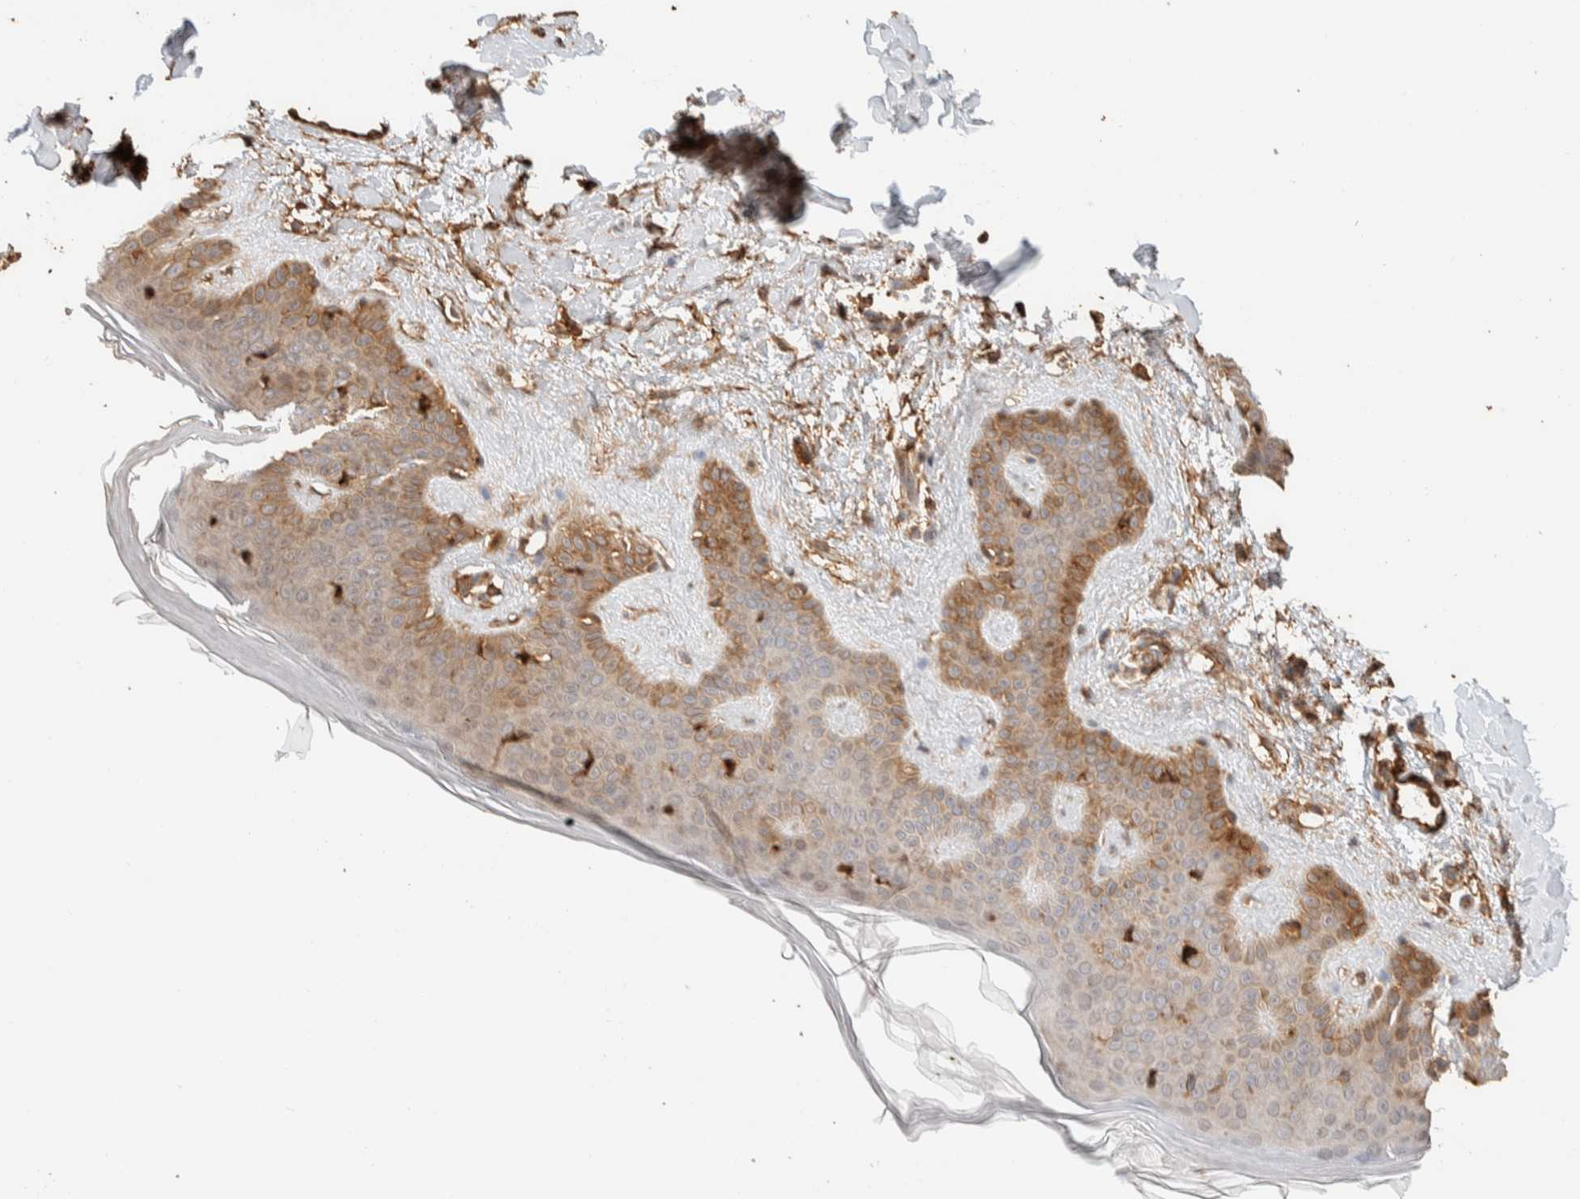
{"staining": {"intensity": "moderate", "quantity": ">75%", "location": "cytoplasmic/membranous"}, "tissue": "skin", "cell_type": "Fibroblasts", "image_type": "normal", "snomed": [{"axis": "morphology", "description": "Normal tissue, NOS"}, {"axis": "morphology", "description": "Malignant melanoma, Metastatic site"}, {"axis": "topography", "description": "Skin"}], "caption": "Brown immunohistochemical staining in benign skin shows moderate cytoplasmic/membranous staining in approximately >75% of fibroblasts. Using DAB (3,3'-diaminobenzidine) (brown) and hematoxylin (blue) stains, captured at high magnification using brightfield microscopy.", "gene": "KIF9", "patient": {"sex": "male", "age": 41}}